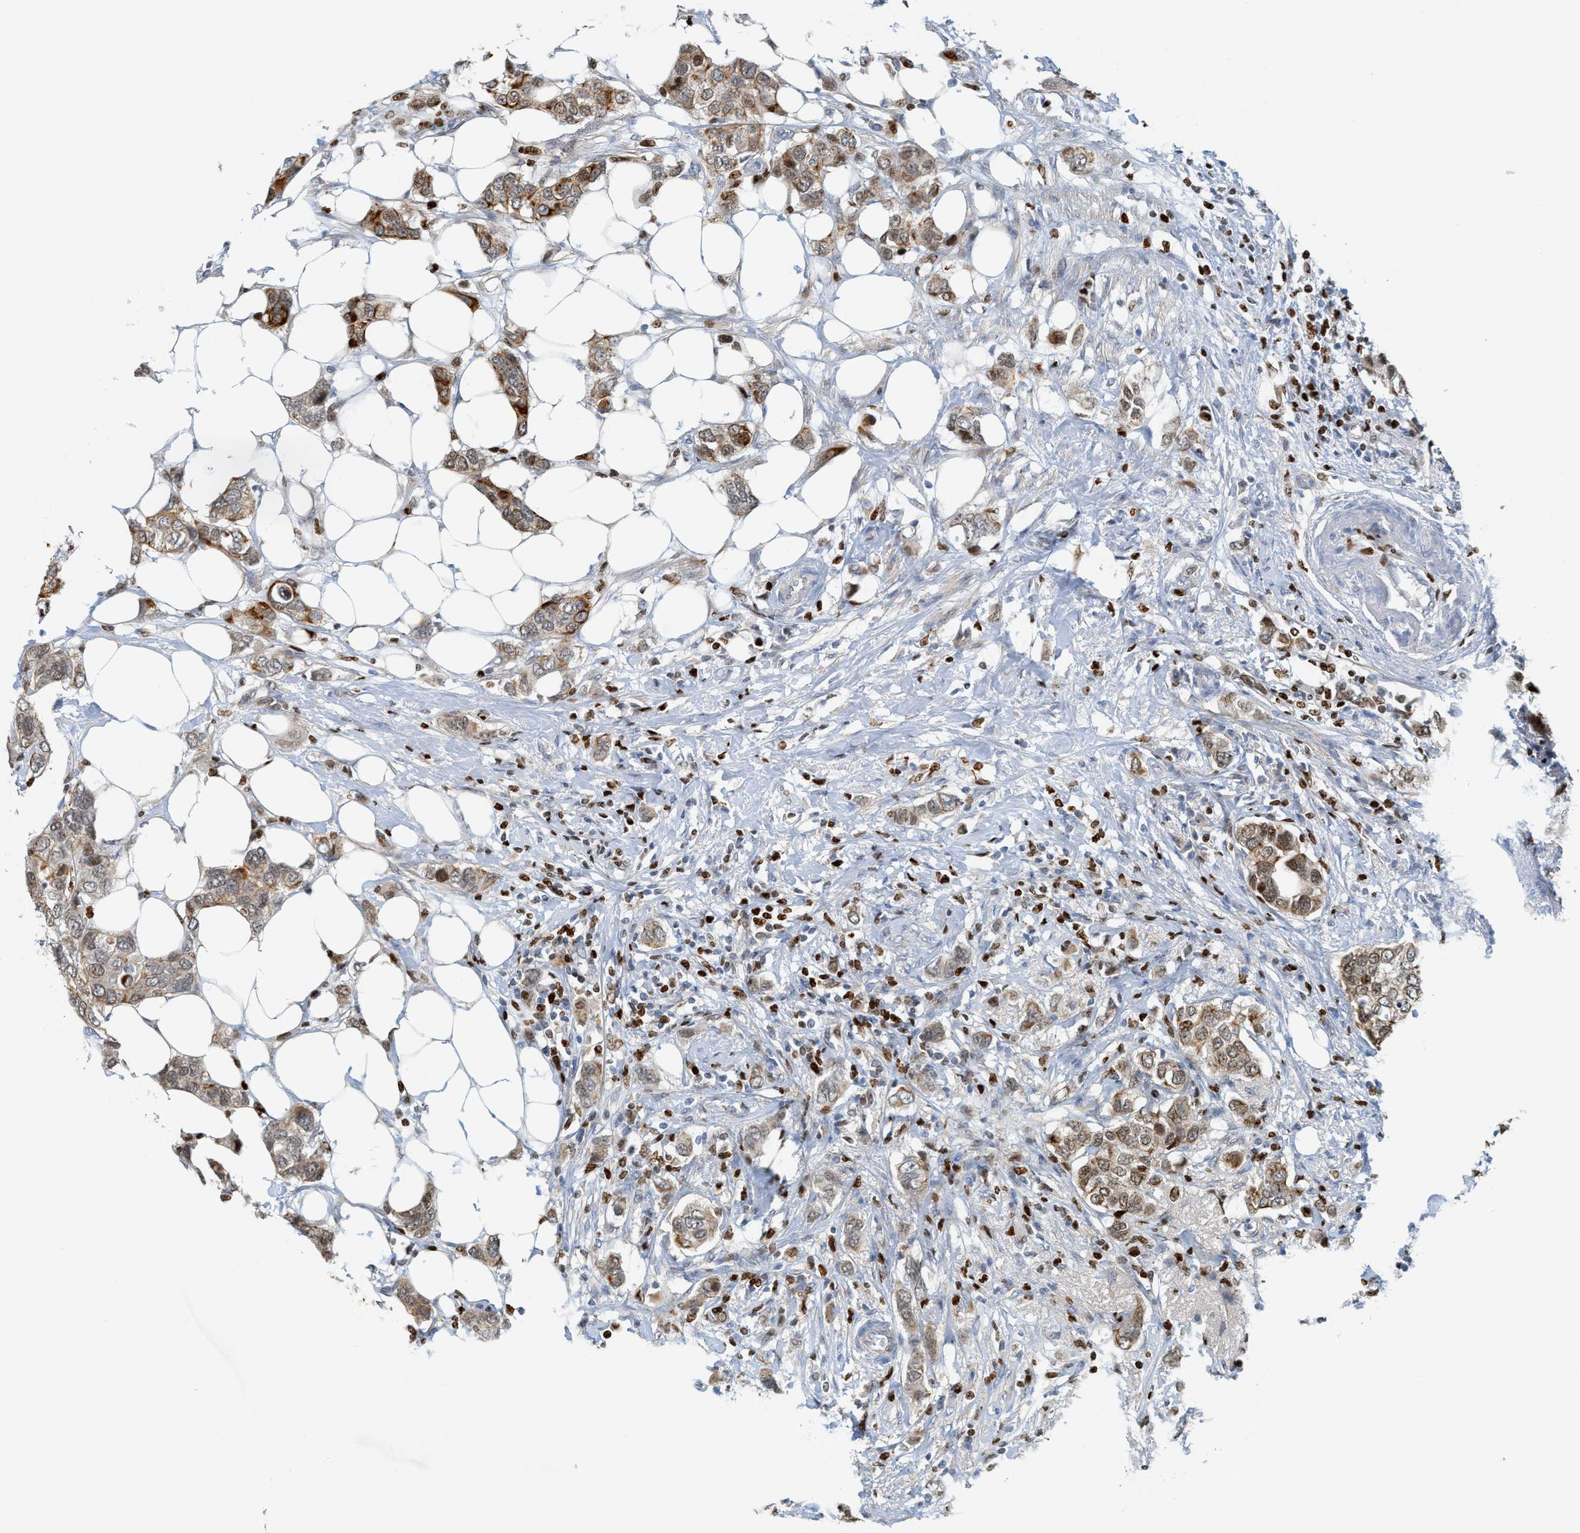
{"staining": {"intensity": "moderate", "quantity": "25%-75%", "location": "cytoplasmic/membranous,nuclear"}, "tissue": "breast cancer", "cell_type": "Tumor cells", "image_type": "cancer", "snomed": [{"axis": "morphology", "description": "Duct carcinoma"}, {"axis": "topography", "description": "Breast"}], "caption": "Breast infiltrating ductal carcinoma stained with a brown dye exhibits moderate cytoplasmic/membranous and nuclear positive expression in approximately 25%-75% of tumor cells.", "gene": "SH3D19", "patient": {"sex": "female", "age": 50}}